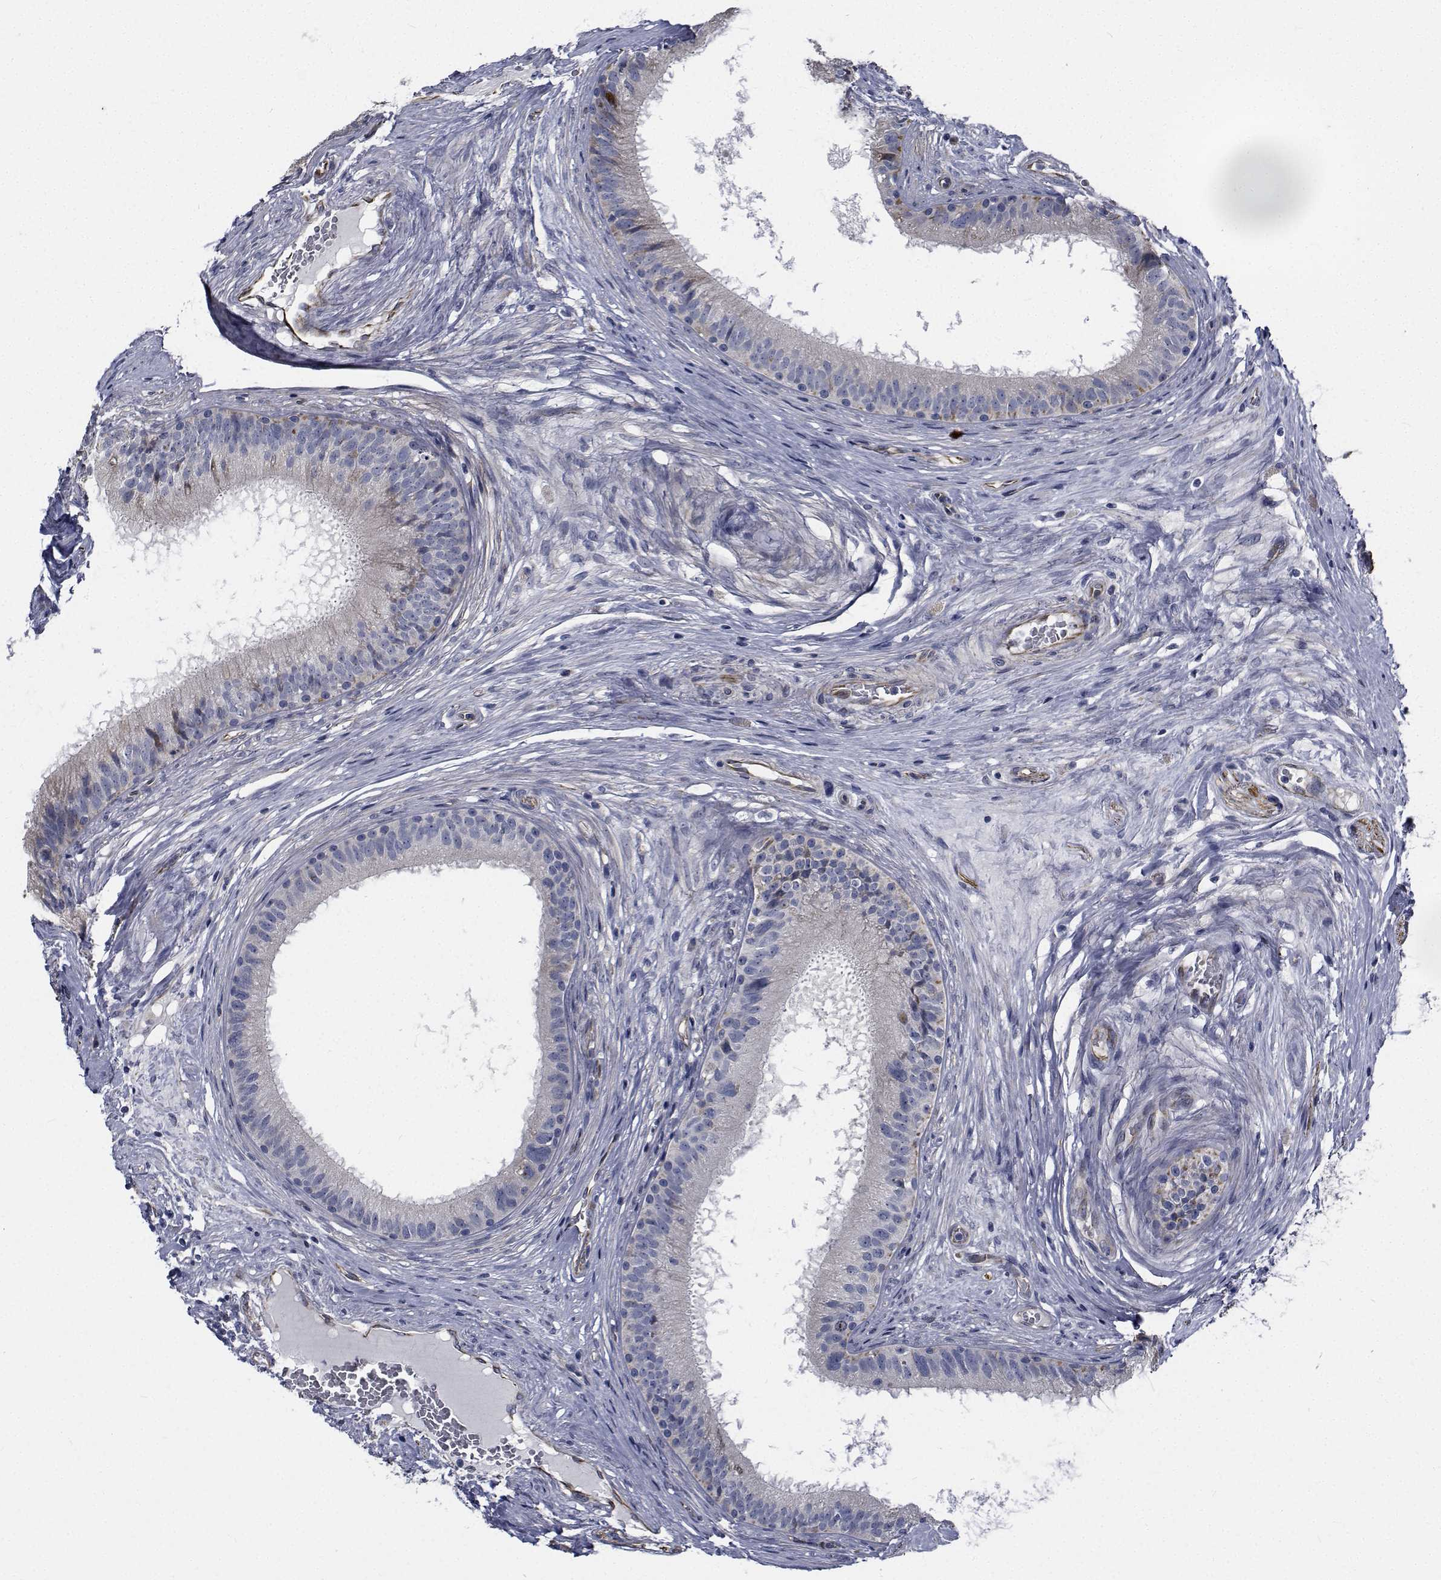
{"staining": {"intensity": "negative", "quantity": "none", "location": "none"}, "tissue": "epididymis", "cell_type": "Glandular cells", "image_type": "normal", "snomed": [{"axis": "morphology", "description": "Normal tissue, NOS"}, {"axis": "topography", "description": "Epididymis"}], "caption": "High power microscopy photomicrograph of an immunohistochemistry (IHC) micrograph of benign epididymis, revealing no significant expression in glandular cells. (DAB (3,3'-diaminobenzidine) immunohistochemistry (IHC), high magnification).", "gene": "TTBK1", "patient": {"sex": "male", "age": 59}}